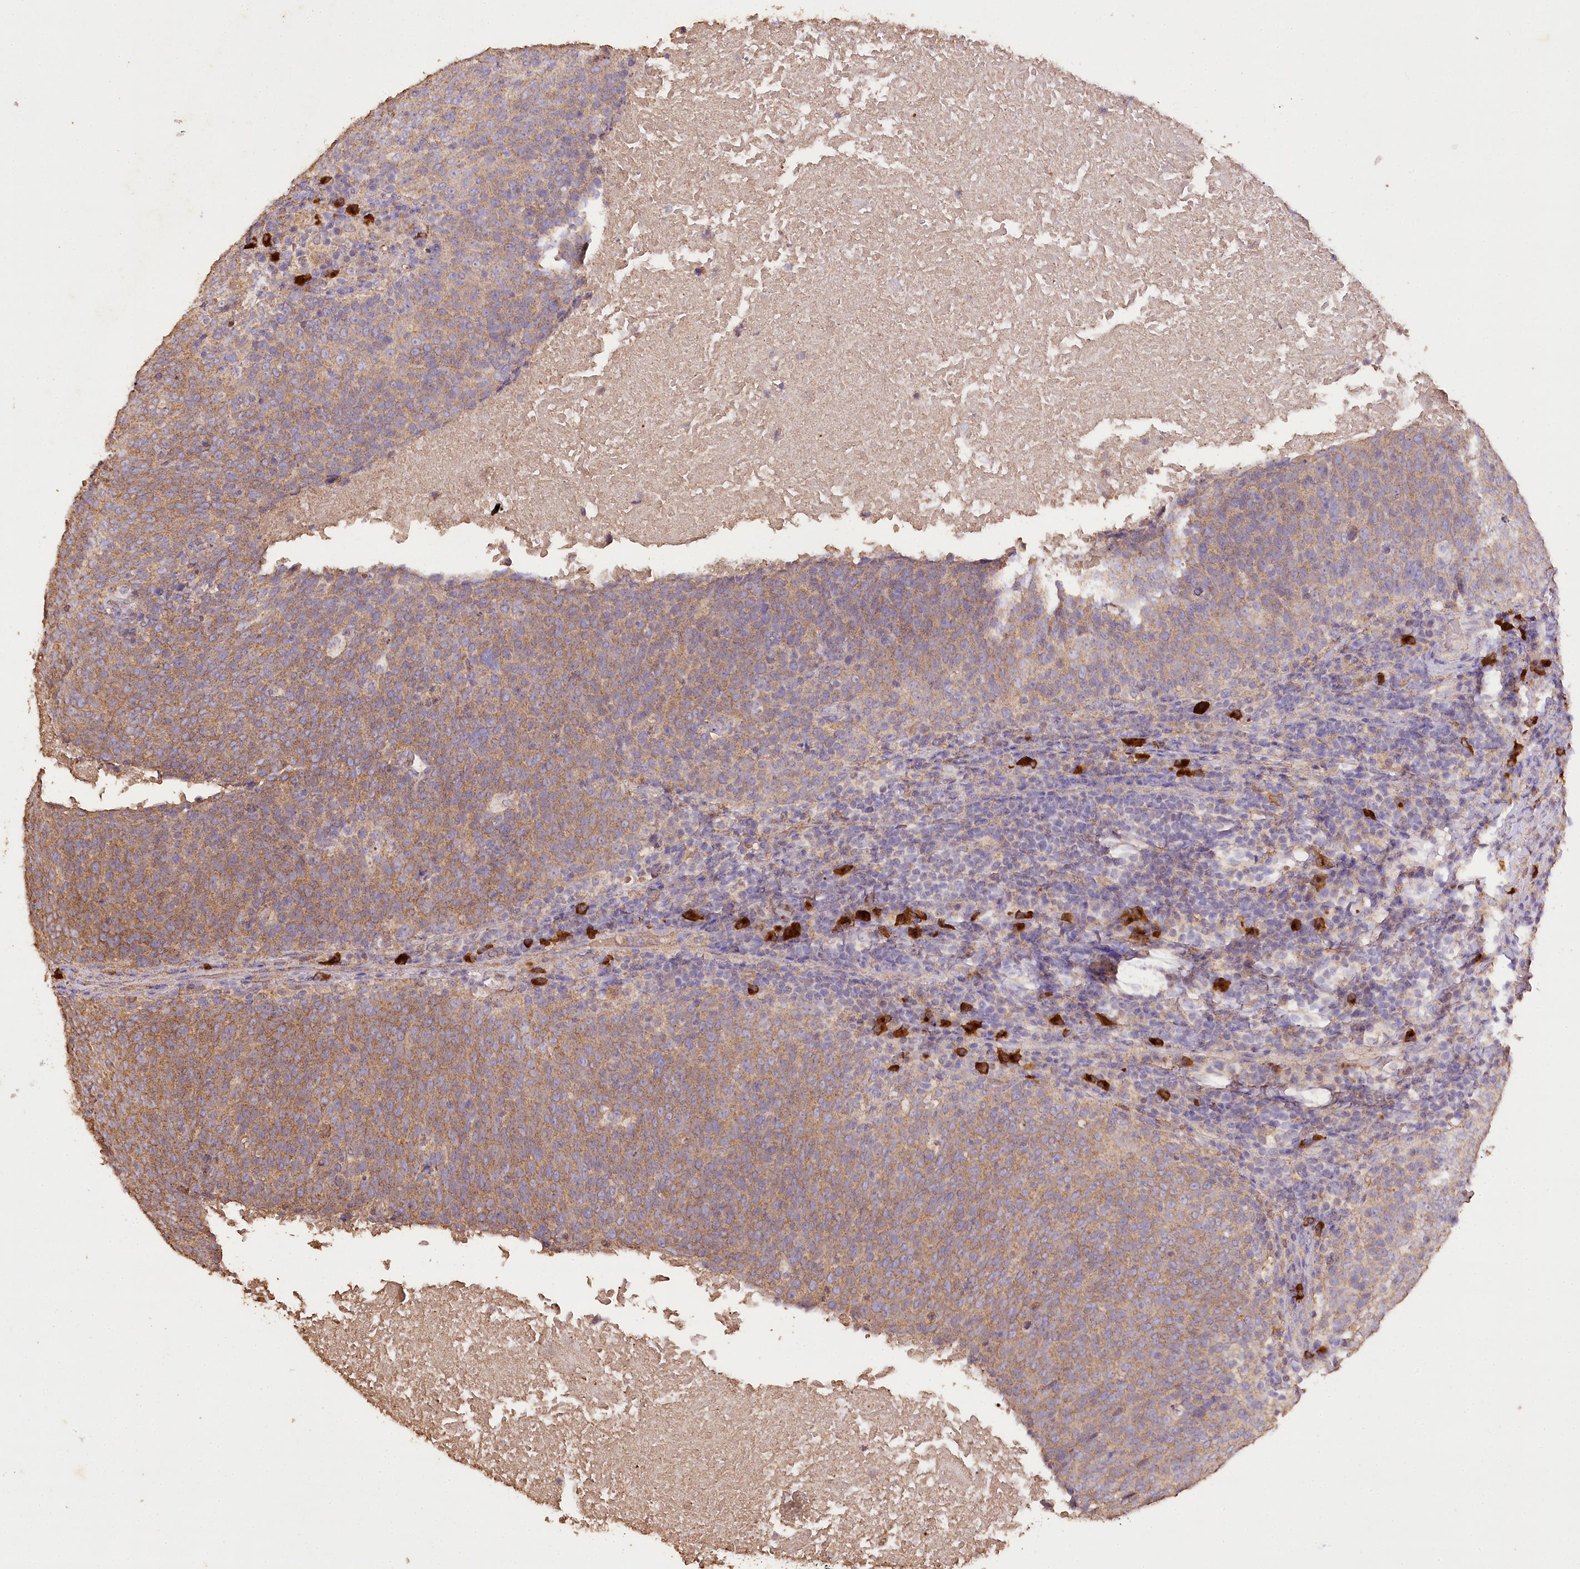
{"staining": {"intensity": "moderate", "quantity": ">75%", "location": "cytoplasmic/membranous"}, "tissue": "head and neck cancer", "cell_type": "Tumor cells", "image_type": "cancer", "snomed": [{"axis": "morphology", "description": "Squamous cell carcinoma, NOS"}, {"axis": "morphology", "description": "Squamous cell carcinoma, metastatic, NOS"}, {"axis": "topography", "description": "Lymph node"}, {"axis": "topography", "description": "Head-Neck"}], "caption": "The micrograph shows a brown stain indicating the presence of a protein in the cytoplasmic/membranous of tumor cells in head and neck squamous cell carcinoma.", "gene": "IREB2", "patient": {"sex": "male", "age": 62}}